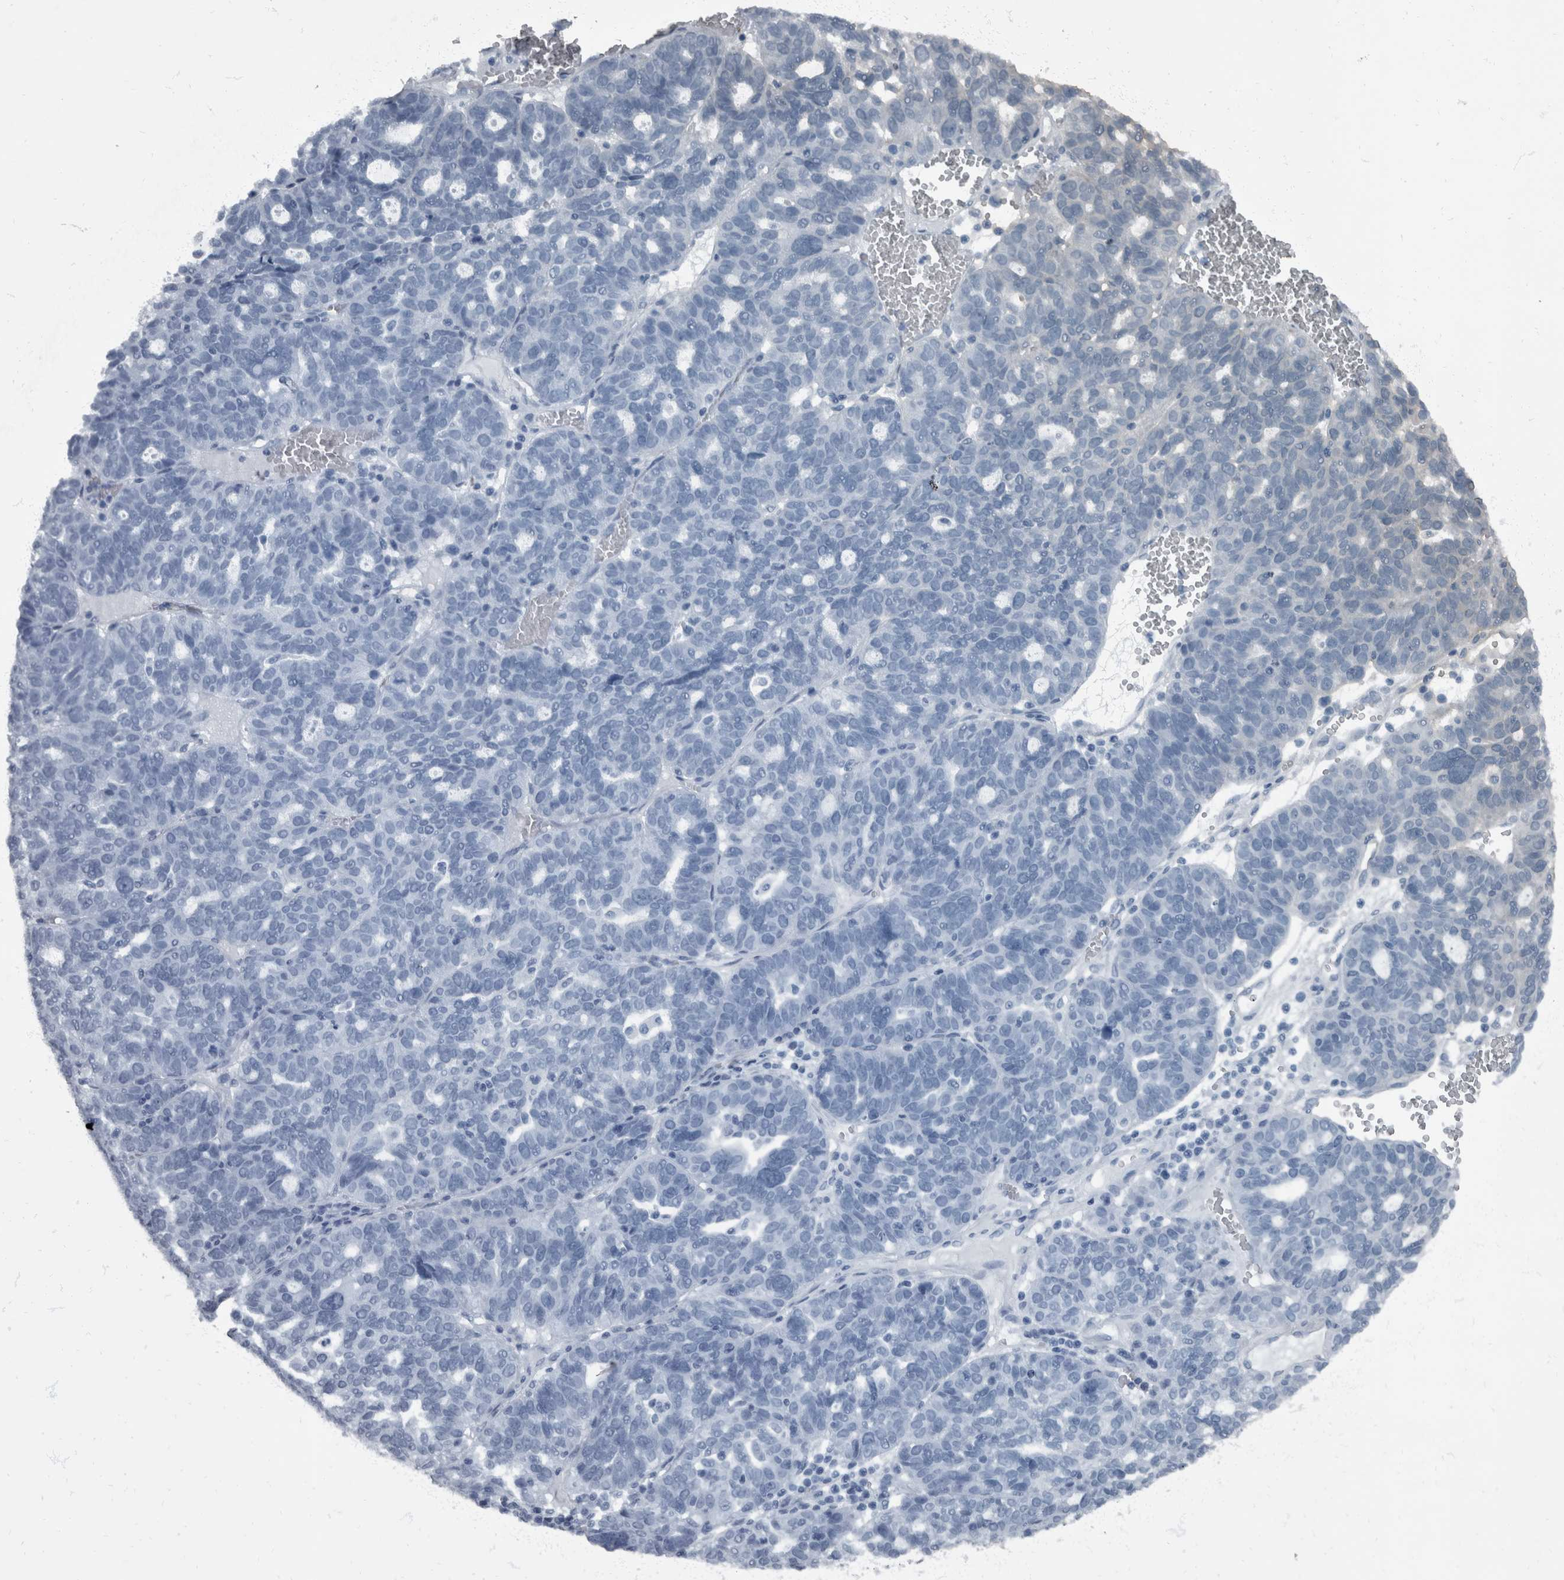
{"staining": {"intensity": "negative", "quantity": "none", "location": "none"}, "tissue": "ovarian cancer", "cell_type": "Tumor cells", "image_type": "cancer", "snomed": [{"axis": "morphology", "description": "Cystadenocarcinoma, serous, NOS"}, {"axis": "topography", "description": "Ovary"}], "caption": "Image shows no significant protein staining in tumor cells of serous cystadenocarcinoma (ovarian).", "gene": "WDR33", "patient": {"sex": "female", "age": 59}}